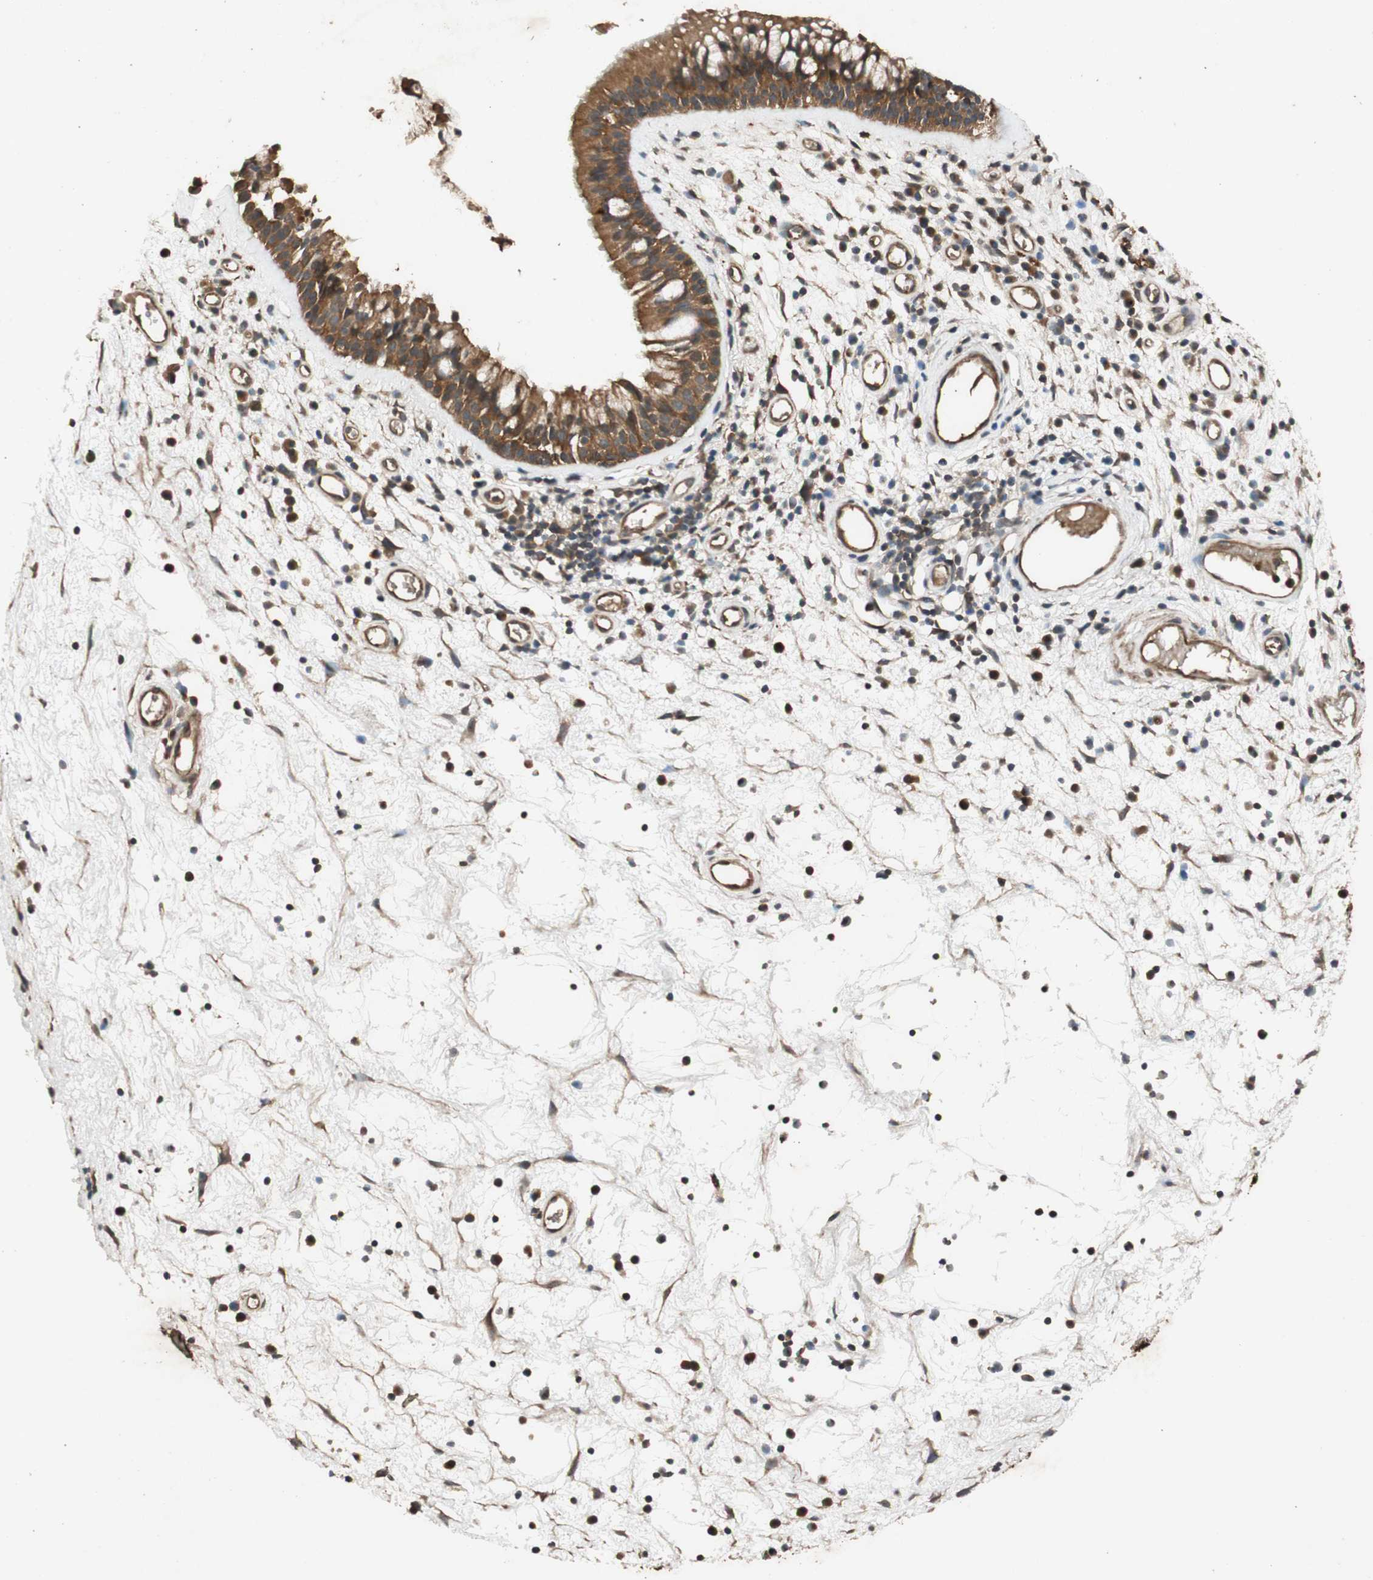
{"staining": {"intensity": "moderate", "quantity": ">75%", "location": "cytoplasmic/membranous"}, "tissue": "nasopharynx", "cell_type": "Respiratory epithelial cells", "image_type": "normal", "snomed": [{"axis": "morphology", "description": "Normal tissue, NOS"}, {"axis": "morphology", "description": "Inflammation, NOS"}, {"axis": "topography", "description": "Nasopharynx"}], "caption": "Approximately >75% of respiratory epithelial cells in unremarkable nasopharynx show moderate cytoplasmic/membranous protein staining as visualized by brown immunohistochemical staining.", "gene": "EPHA8", "patient": {"sex": "male", "age": 48}}